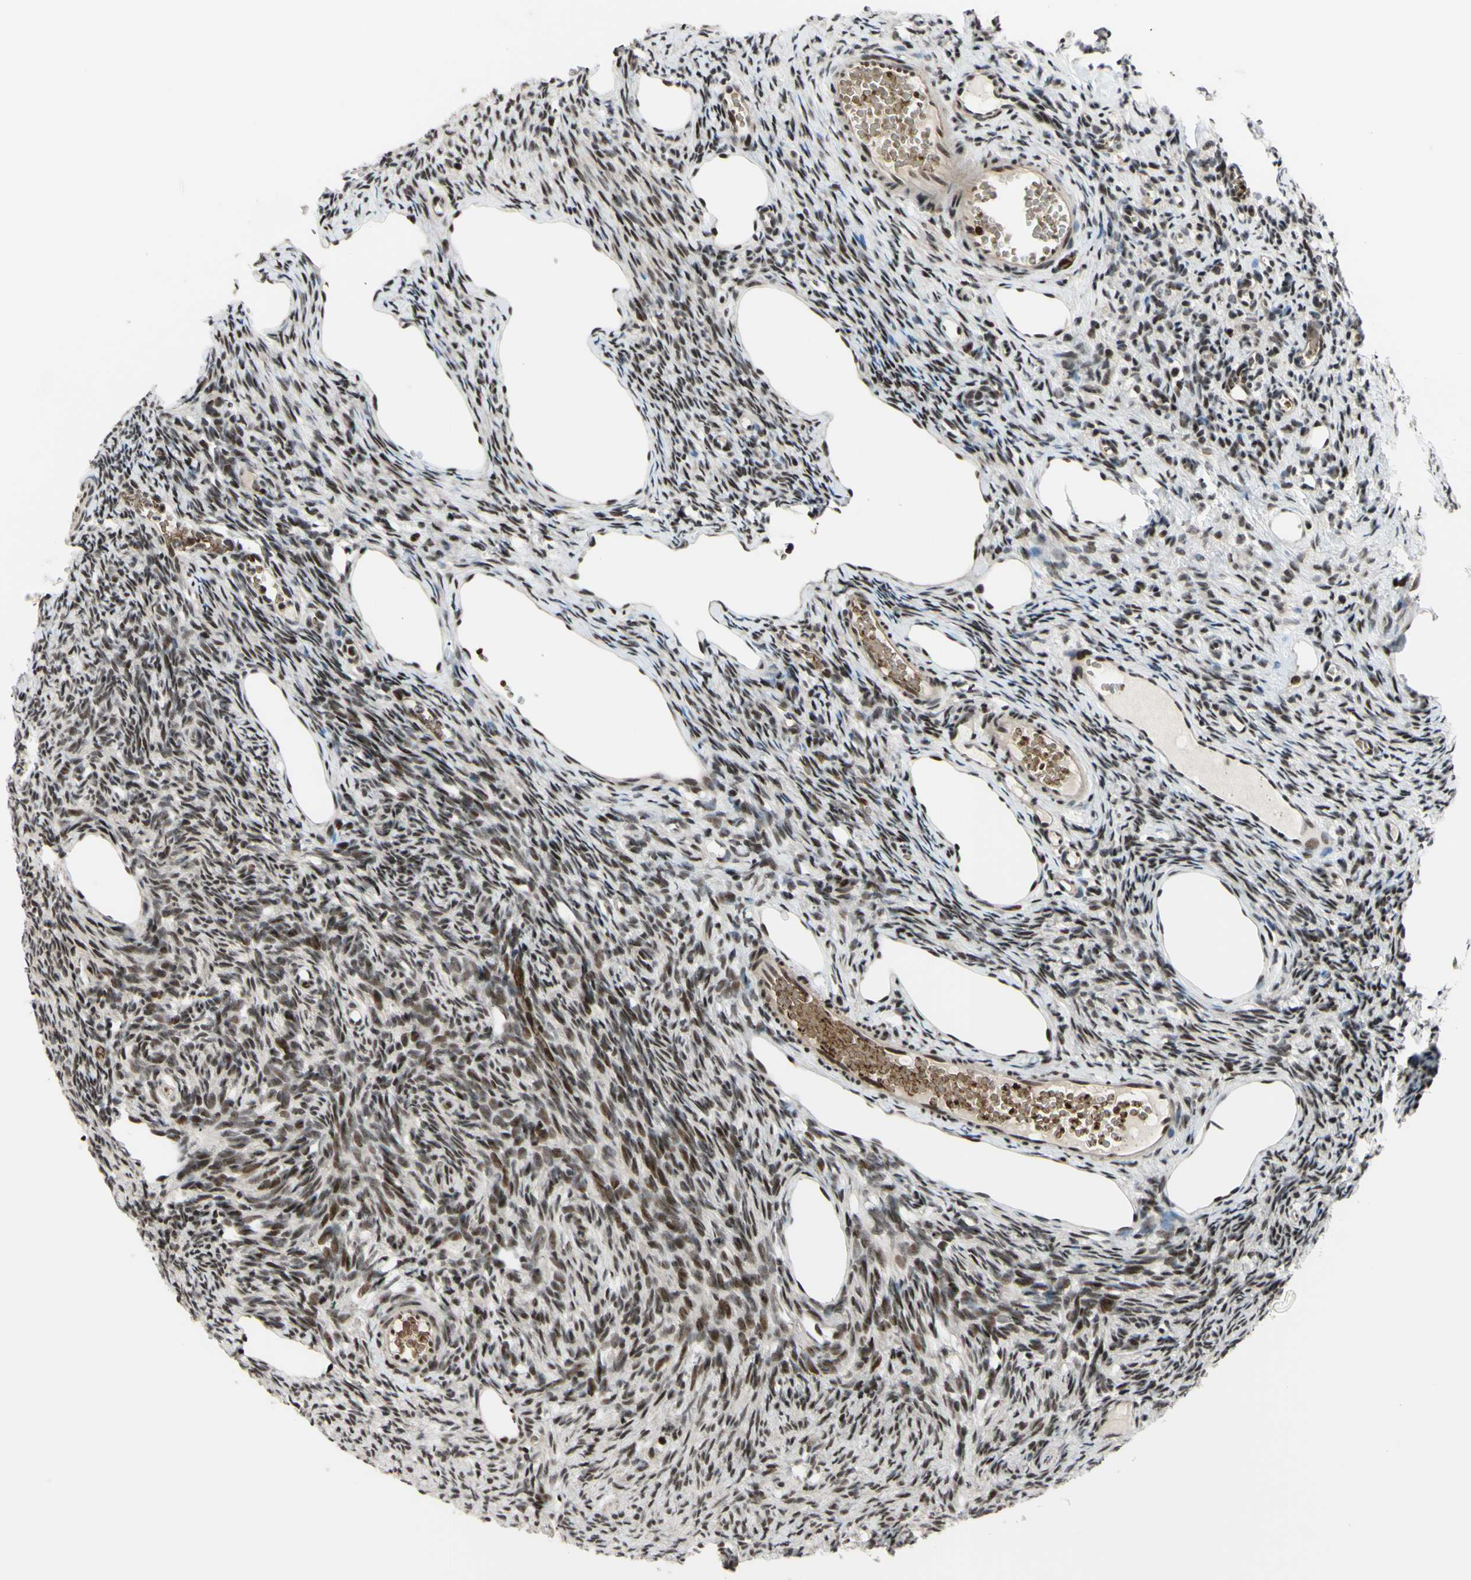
{"staining": {"intensity": "moderate", "quantity": "25%-75%", "location": "nuclear"}, "tissue": "ovary", "cell_type": "Ovarian stroma cells", "image_type": "normal", "snomed": [{"axis": "morphology", "description": "Normal tissue, NOS"}, {"axis": "topography", "description": "Ovary"}], "caption": "Immunohistochemical staining of unremarkable human ovary displays 25%-75% levels of moderate nuclear protein positivity in approximately 25%-75% of ovarian stroma cells. (Stains: DAB in brown, nuclei in blue, Microscopy: brightfield microscopy at high magnification).", "gene": "THAP12", "patient": {"sex": "female", "age": 33}}